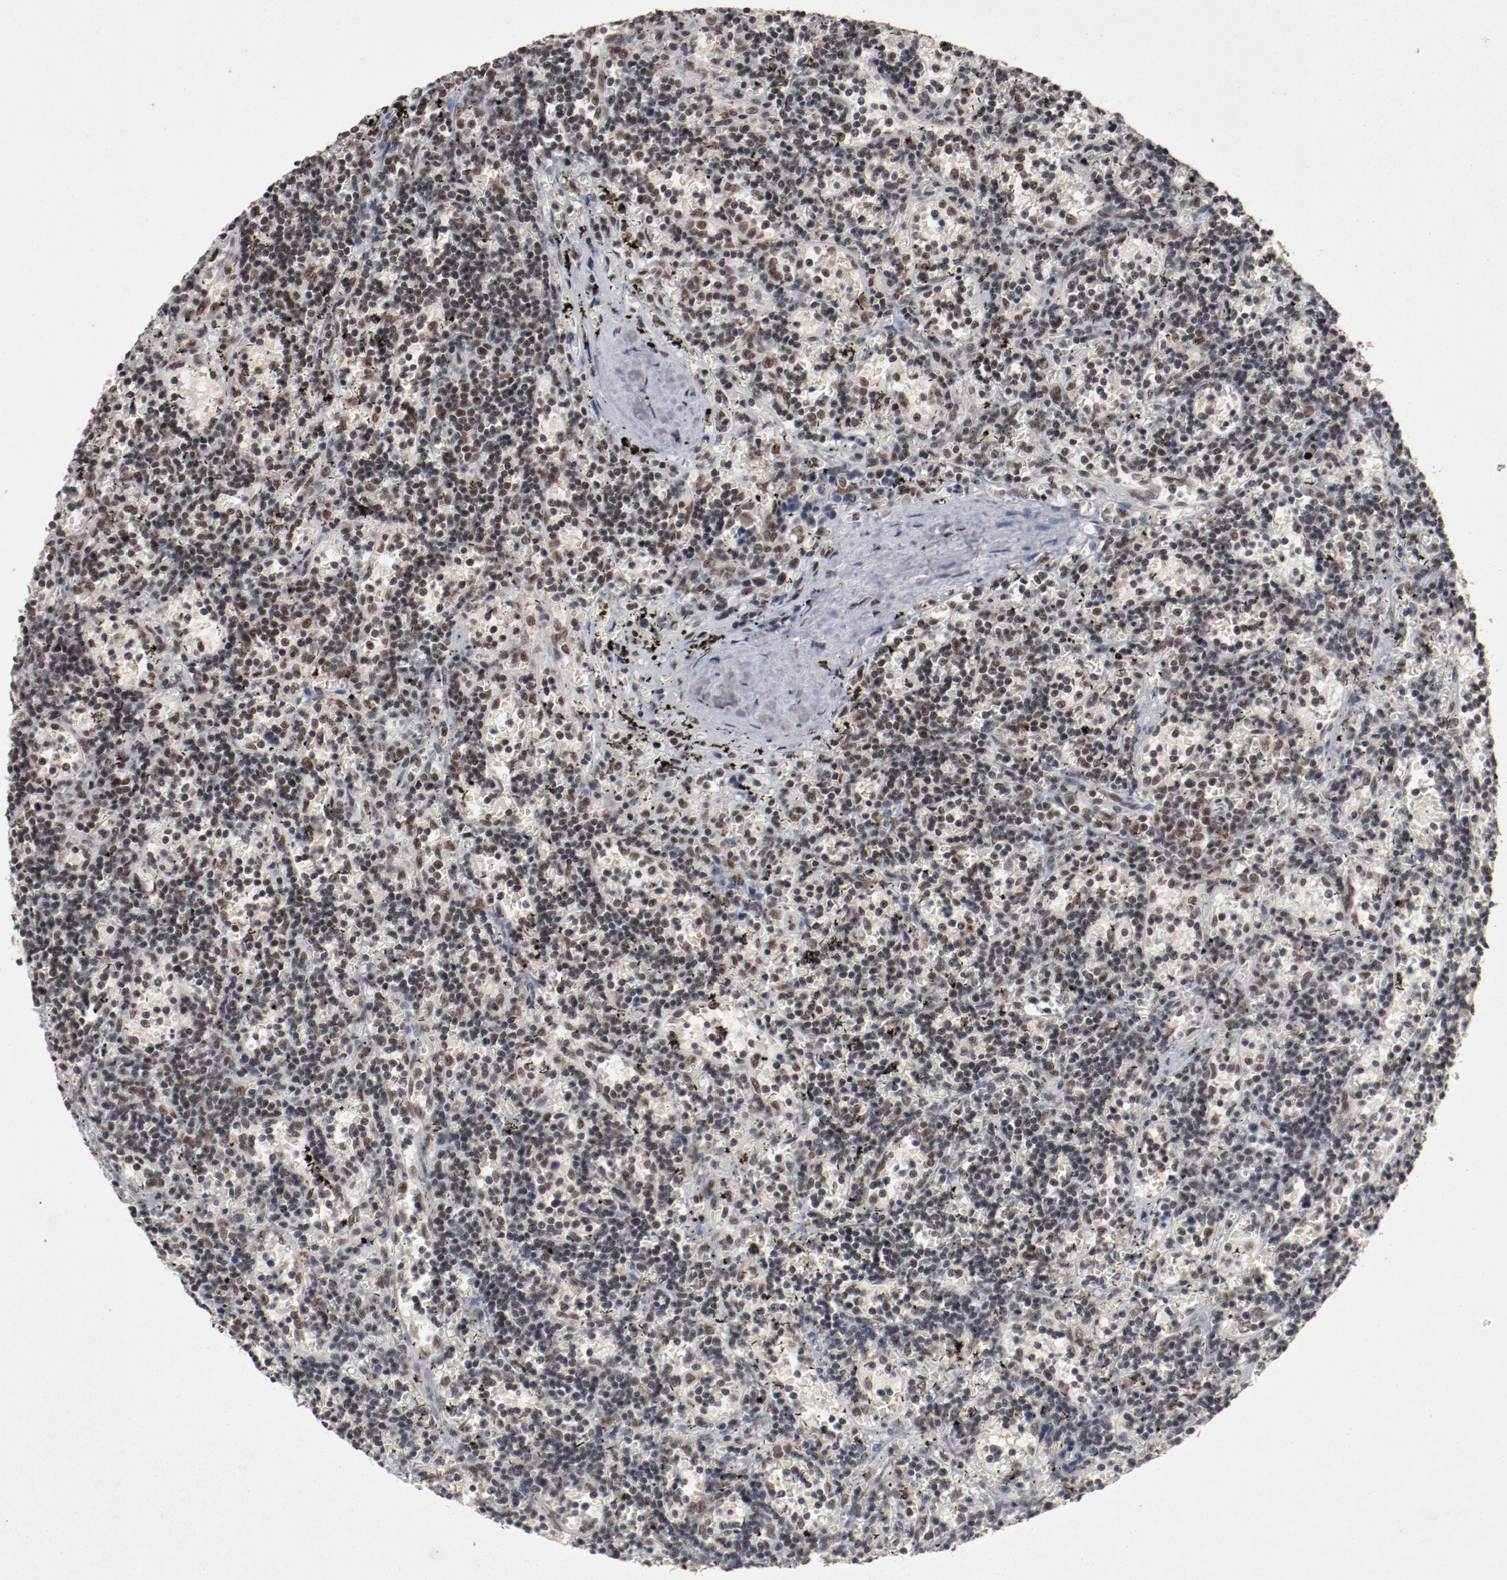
{"staining": {"intensity": "weak", "quantity": "25%-75%", "location": "nuclear"}, "tissue": "lymphoma", "cell_type": "Tumor cells", "image_type": "cancer", "snomed": [{"axis": "morphology", "description": "Malignant lymphoma, non-Hodgkin's type, Low grade"}, {"axis": "topography", "description": "Spleen"}], "caption": "Immunohistochemistry (IHC) histopathology image of human malignant lymphoma, non-Hodgkin's type (low-grade) stained for a protein (brown), which displays low levels of weak nuclear expression in about 25%-75% of tumor cells.", "gene": "BUB3", "patient": {"sex": "male", "age": 60}}